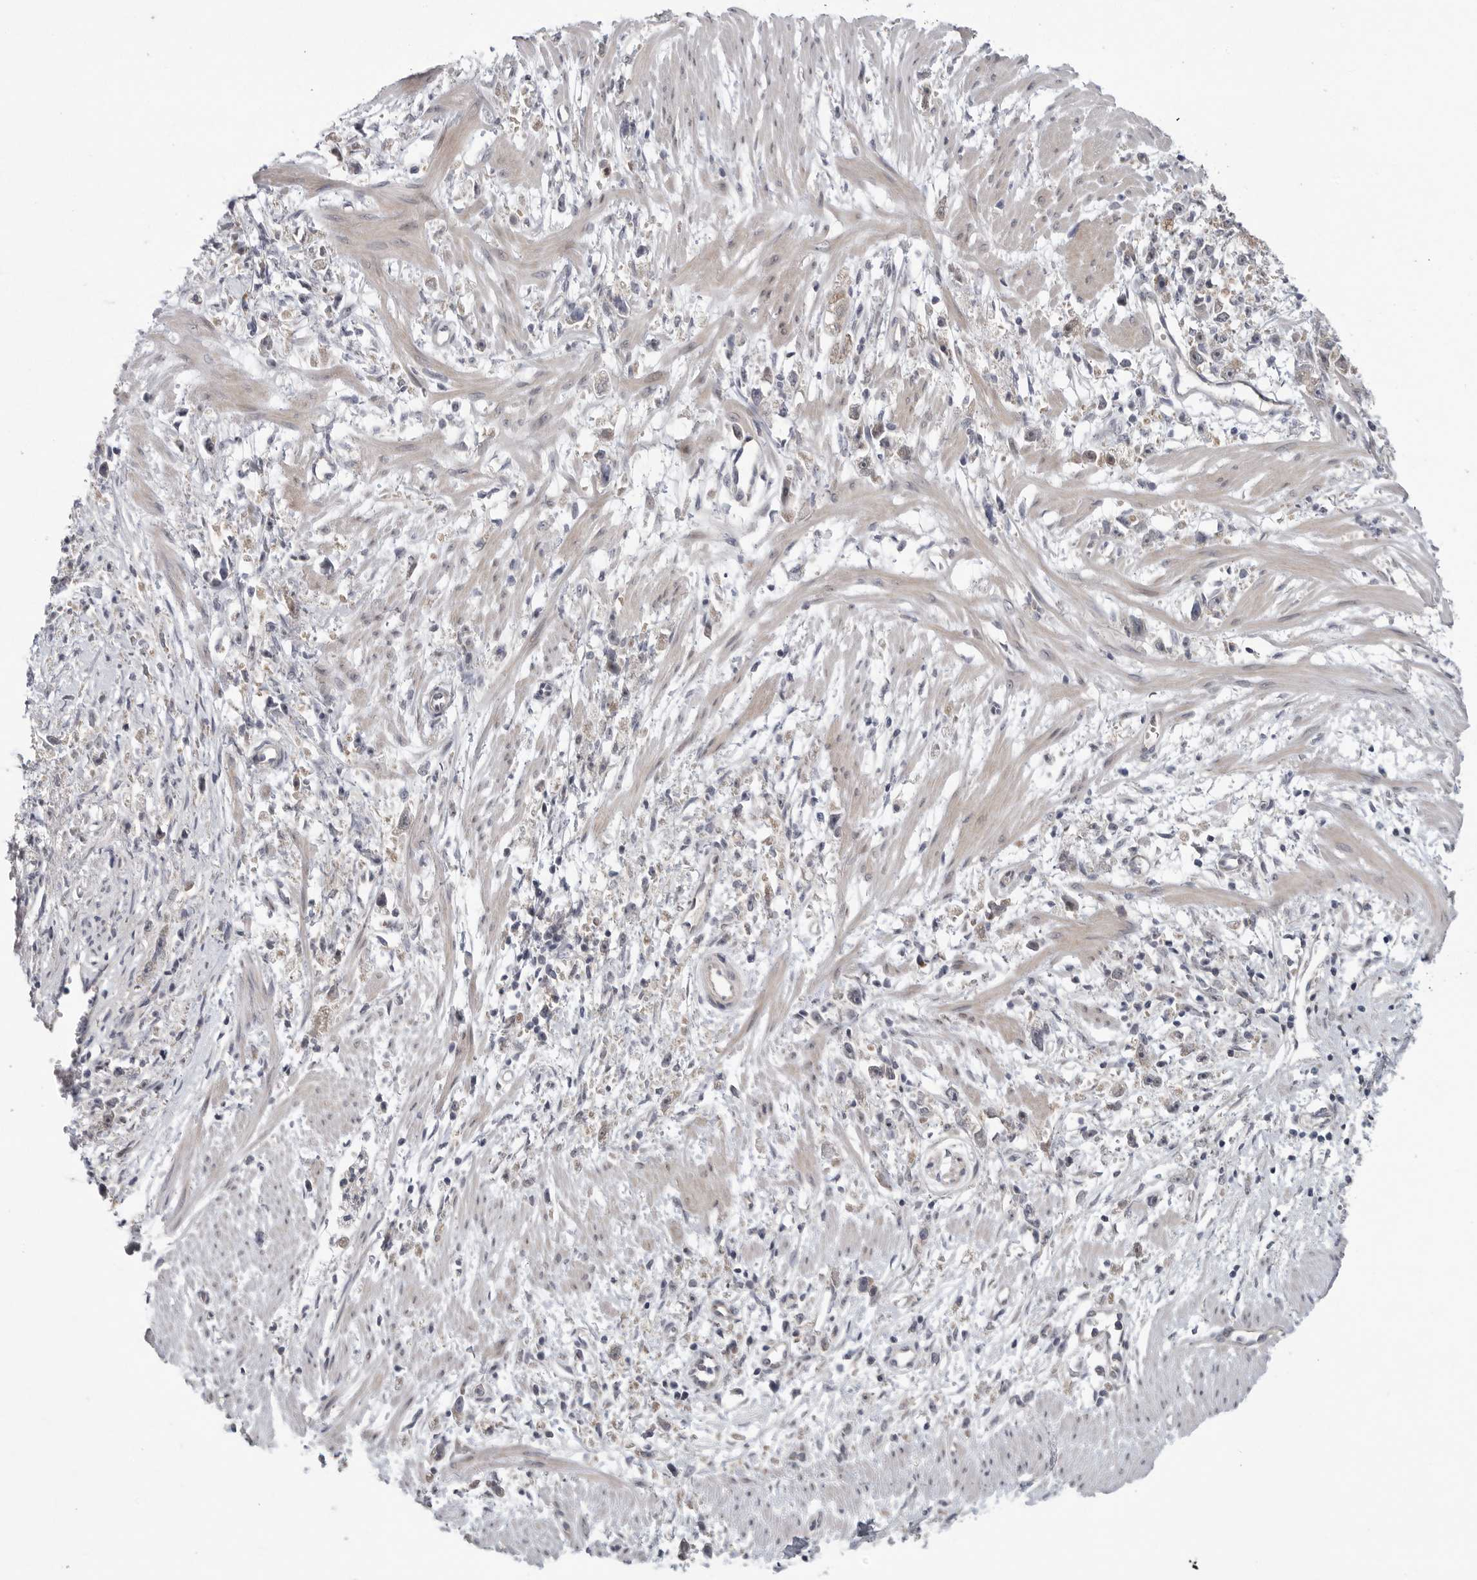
{"staining": {"intensity": "negative", "quantity": "none", "location": "none"}, "tissue": "stomach cancer", "cell_type": "Tumor cells", "image_type": "cancer", "snomed": [{"axis": "morphology", "description": "Adenocarcinoma, NOS"}, {"axis": "topography", "description": "Stomach"}], "caption": "Image shows no protein positivity in tumor cells of stomach cancer tissue.", "gene": "FBXO43", "patient": {"sex": "female", "age": 59}}